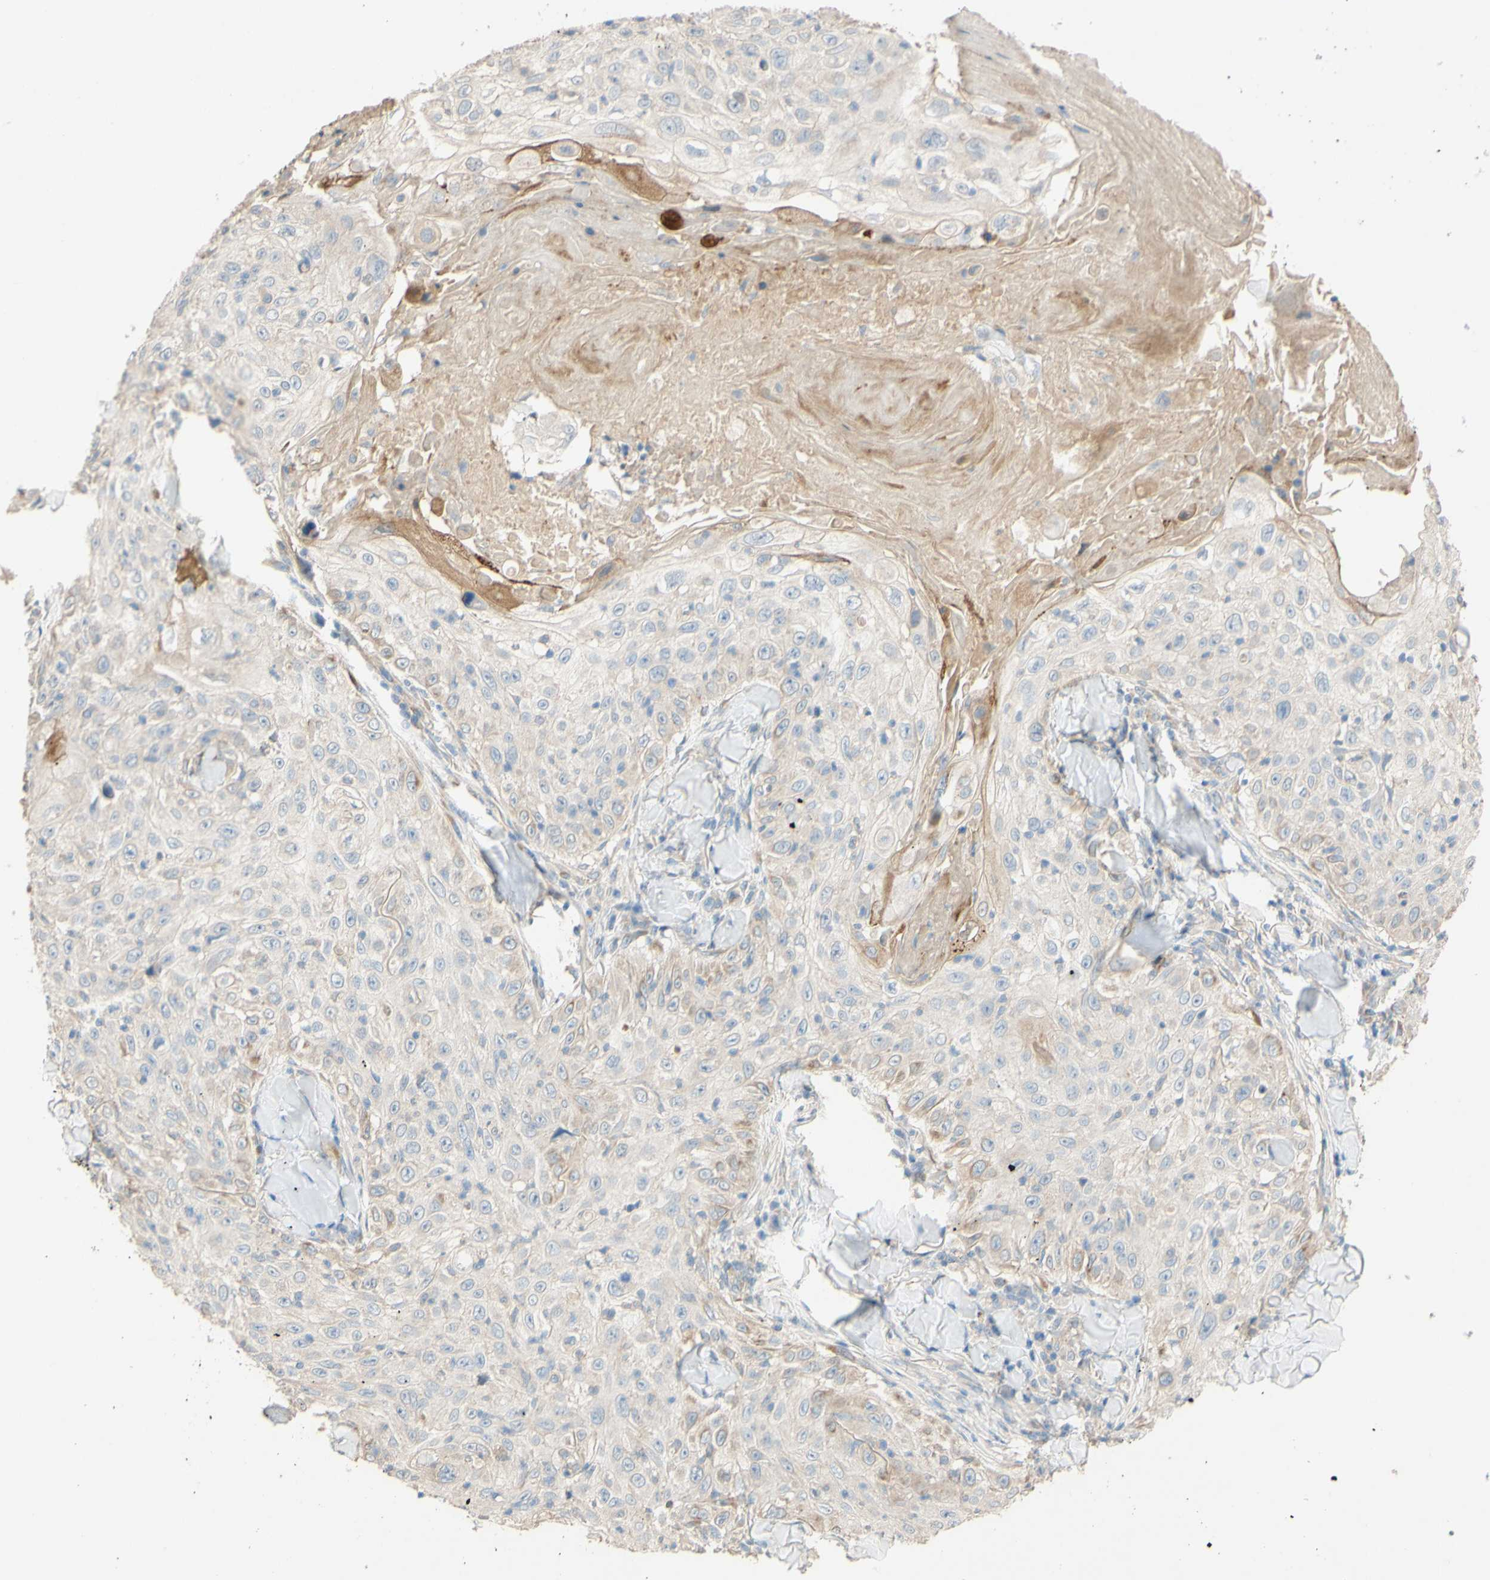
{"staining": {"intensity": "weak", "quantity": "<25%", "location": "cytoplasmic/membranous"}, "tissue": "skin cancer", "cell_type": "Tumor cells", "image_type": "cancer", "snomed": [{"axis": "morphology", "description": "Squamous cell carcinoma, NOS"}, {"axis": "topography", "description": "Skin"}], "caption": "A high-resolution photomicrograph shows immunohistochemistry (IHC) staining of skin squamous cell carcinoma, which shows no significant staining in tumor cells.", "gene": "DKK3", "patient": {"sex": "male", "age": 86}}